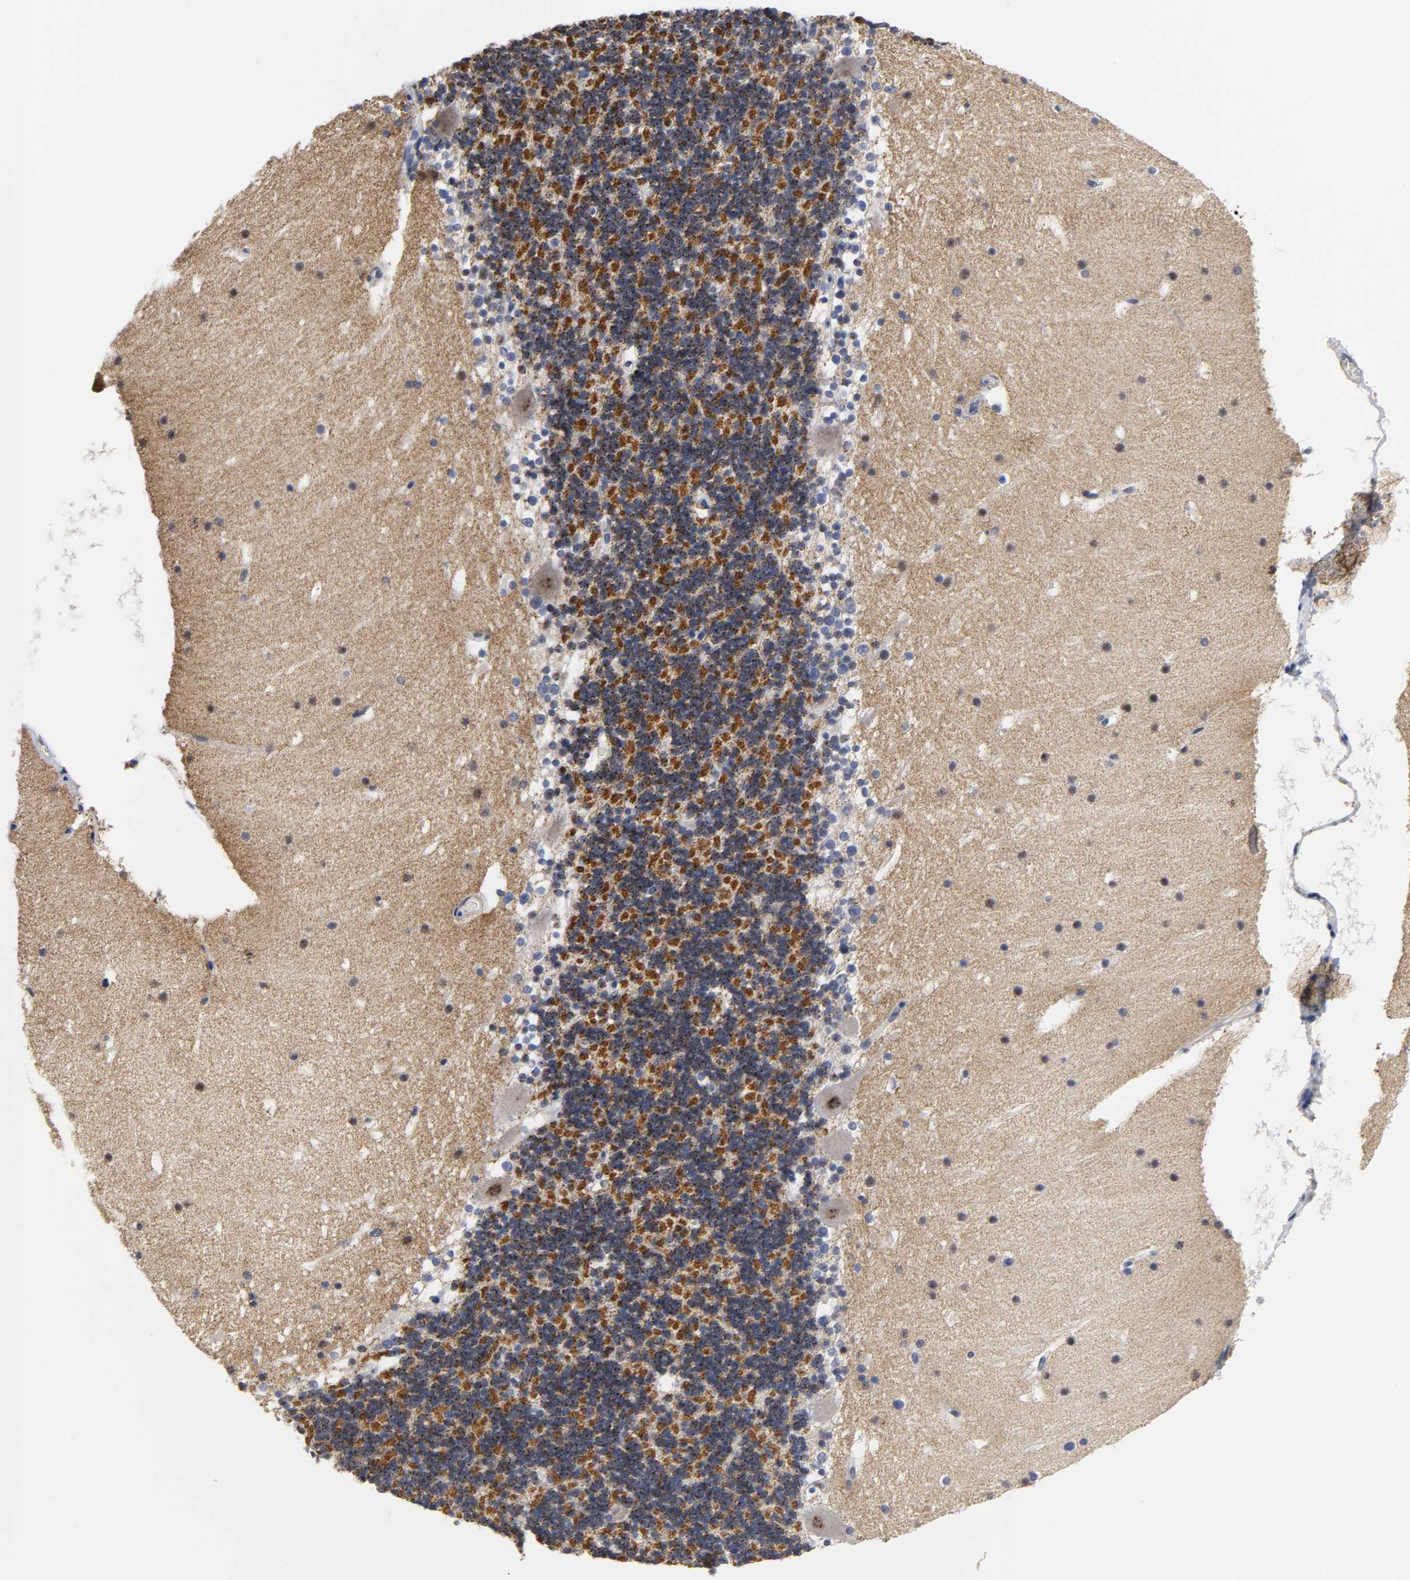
{"staining": {"intensity": "strong", "quantity": "25%-75%", "location": "nuclear"}, "tissue": "cerebellum", "cell_type": "Cells in granular layer", "image_type": "normal", "snomed": [{"axis": "morphology", "description": "Normal tissue, NOS"}, {"axis": "topography", "description": "Cerebellum"}], "caption": "Immunohistochemistry (DAB (3,3'-diaminobenzidine)) staining of normal cerebellum demonstrates strong nuclear protein expression in about 25%-75% of cells in granular layer.", "gene": "GRHL2", "patient": {"sex": "male", "age": 45}}